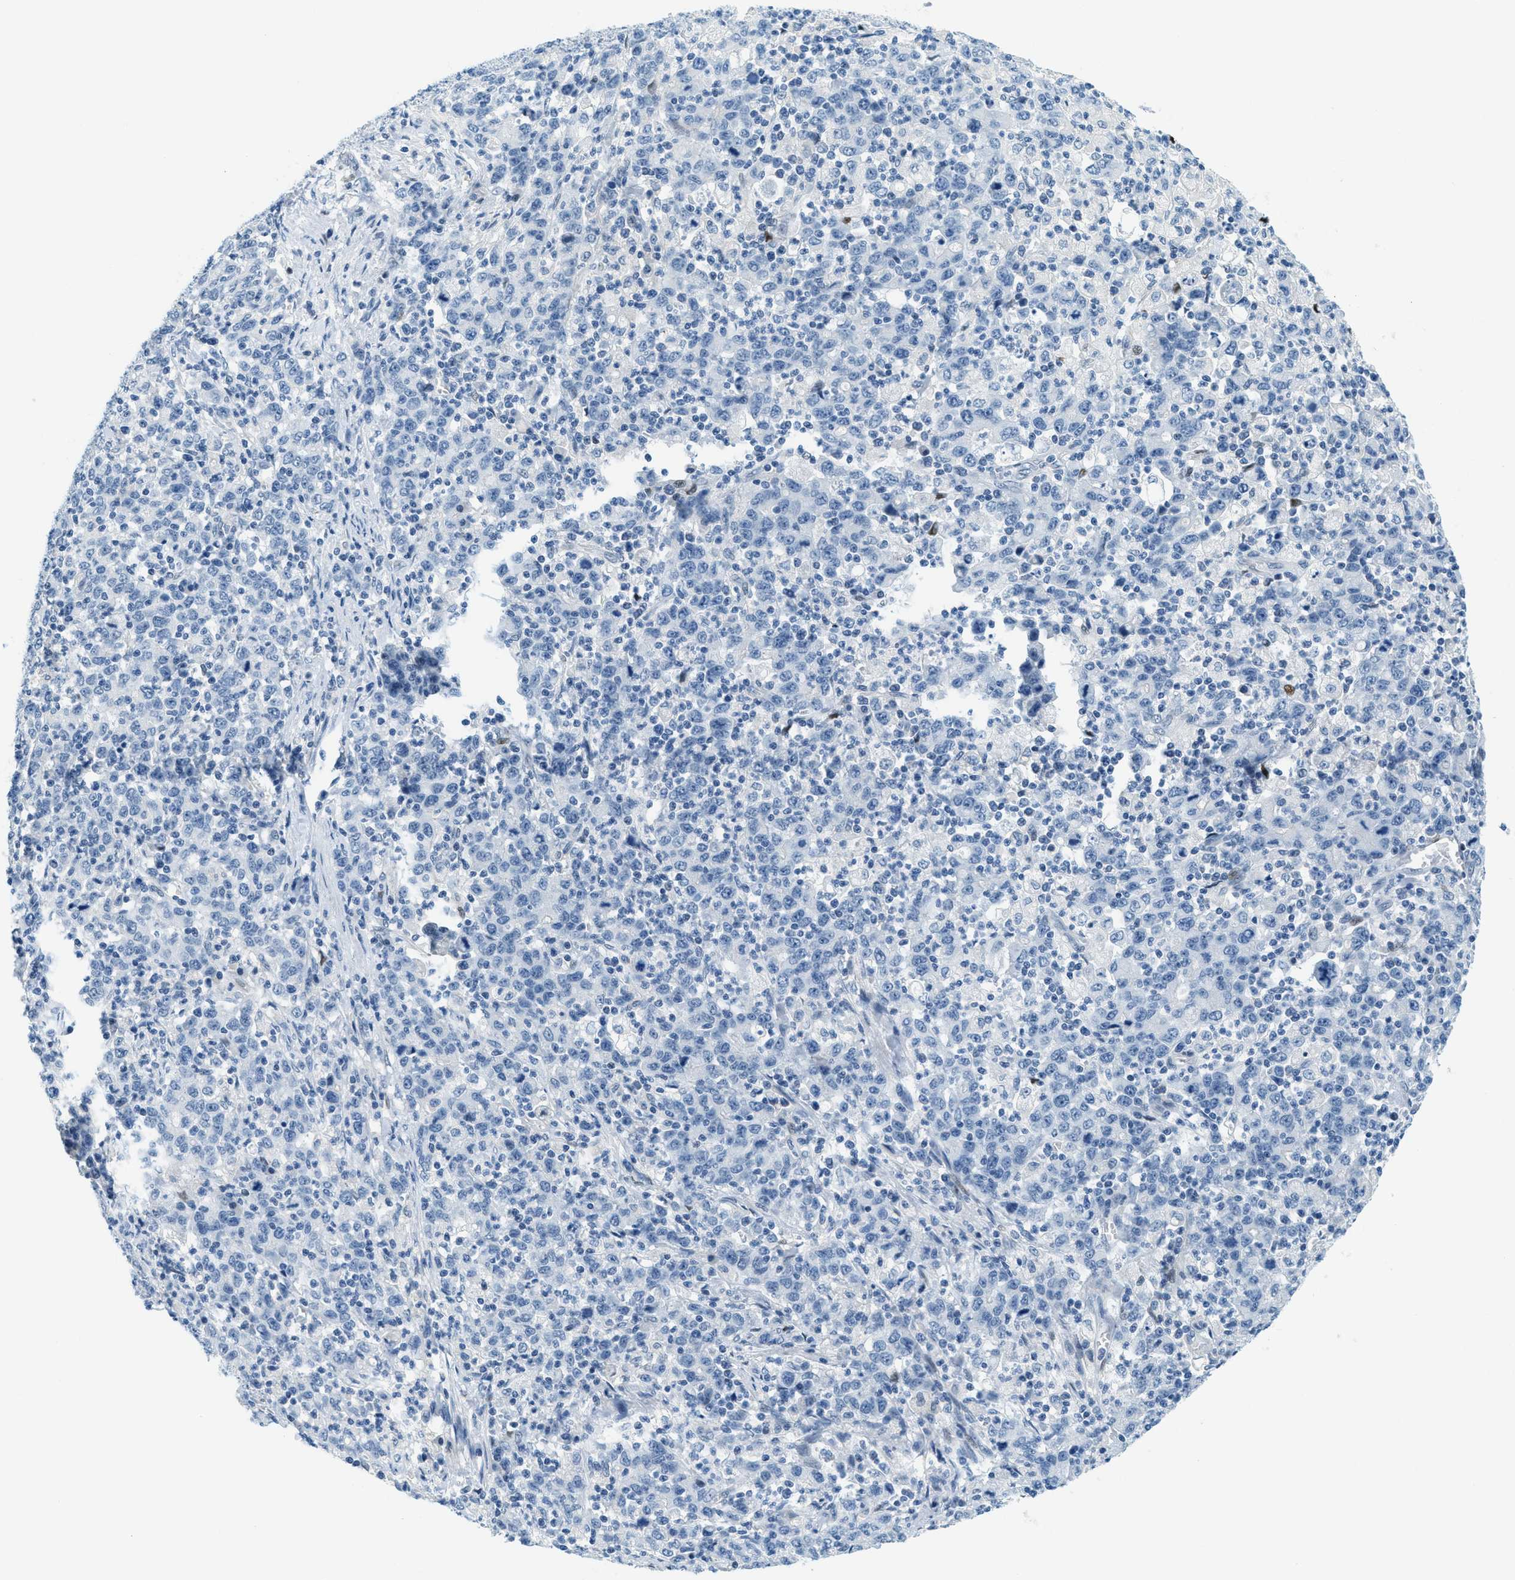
{"staining": {"intensity": "negative", "quantity": "none", "location": "none"}, "tissue": "stomach cancer", "cell_type": "Tumor cells", "image_type": "cancer", "snomed": [{"axis": "morphology", "description": "Adenocarcinoma, NOS"}, {"axis": "topography", "description": "Stomach, upper"}], "caption": "DAB immunohistochemical staining of human stomach cancer displays no significant staining in tumor cells.", "gene": "CYP4X1", "patient": {"sex": "male", "age": 69}}